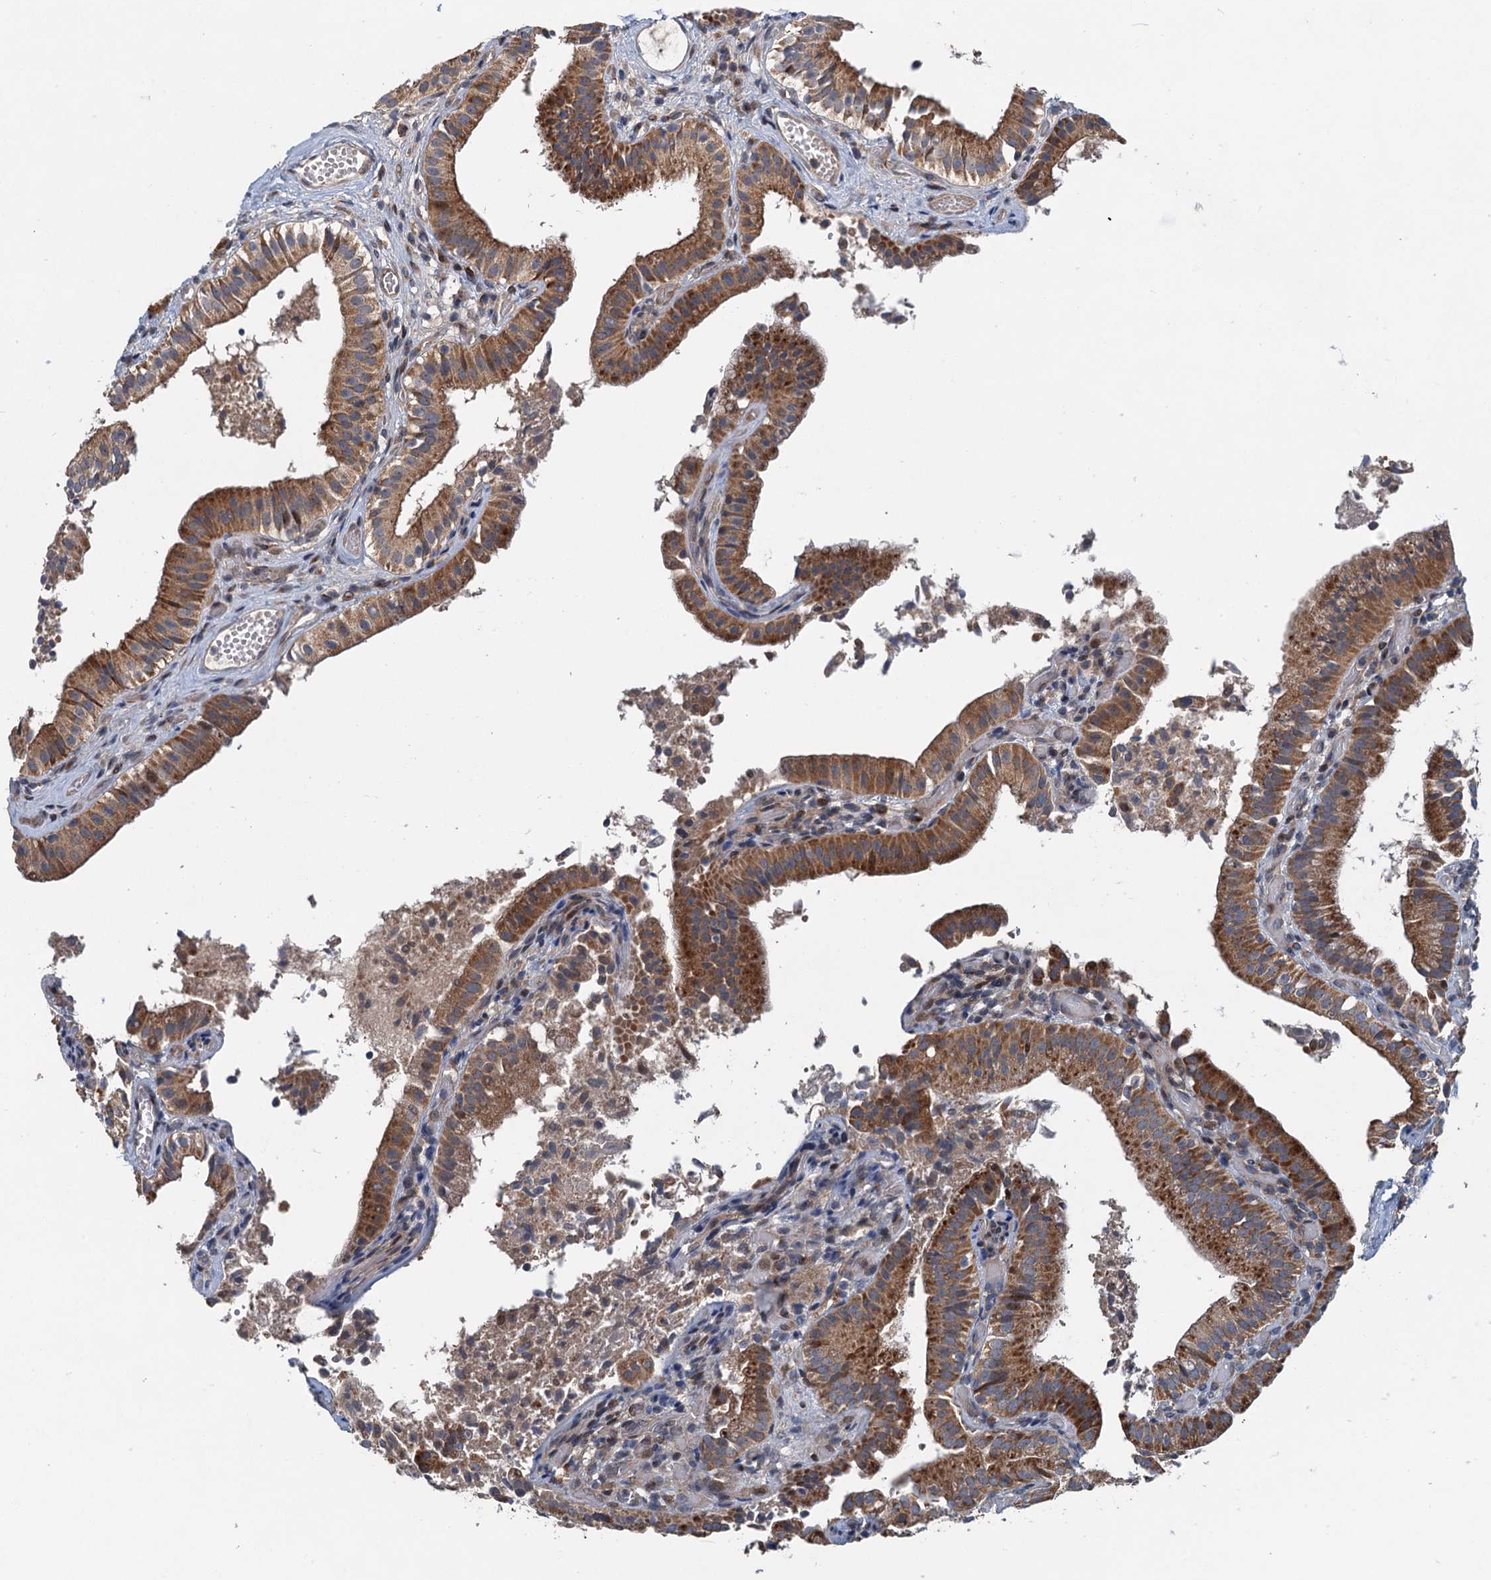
{"staining": {"intensity": "moderate", "quantity": ">75%", "location": "cytoplasmic/membranous"}, "tissue": "gallbladder", "cell_type": "Glandular cells", "image_type": "normal", "snomed": [{"axis": "morphology", "description": "Normal tissue, NOS"}, {"axis": "topography", "description": "Gallbladder"}], "caption": "Brown immunohistochemical staining in benign gallbladder reveals moderate cytoplasmic/membranous positivity in about >75% of glandular cells.", "gene": "NBEA", "patient": {"sex": "female", "age": 47}}